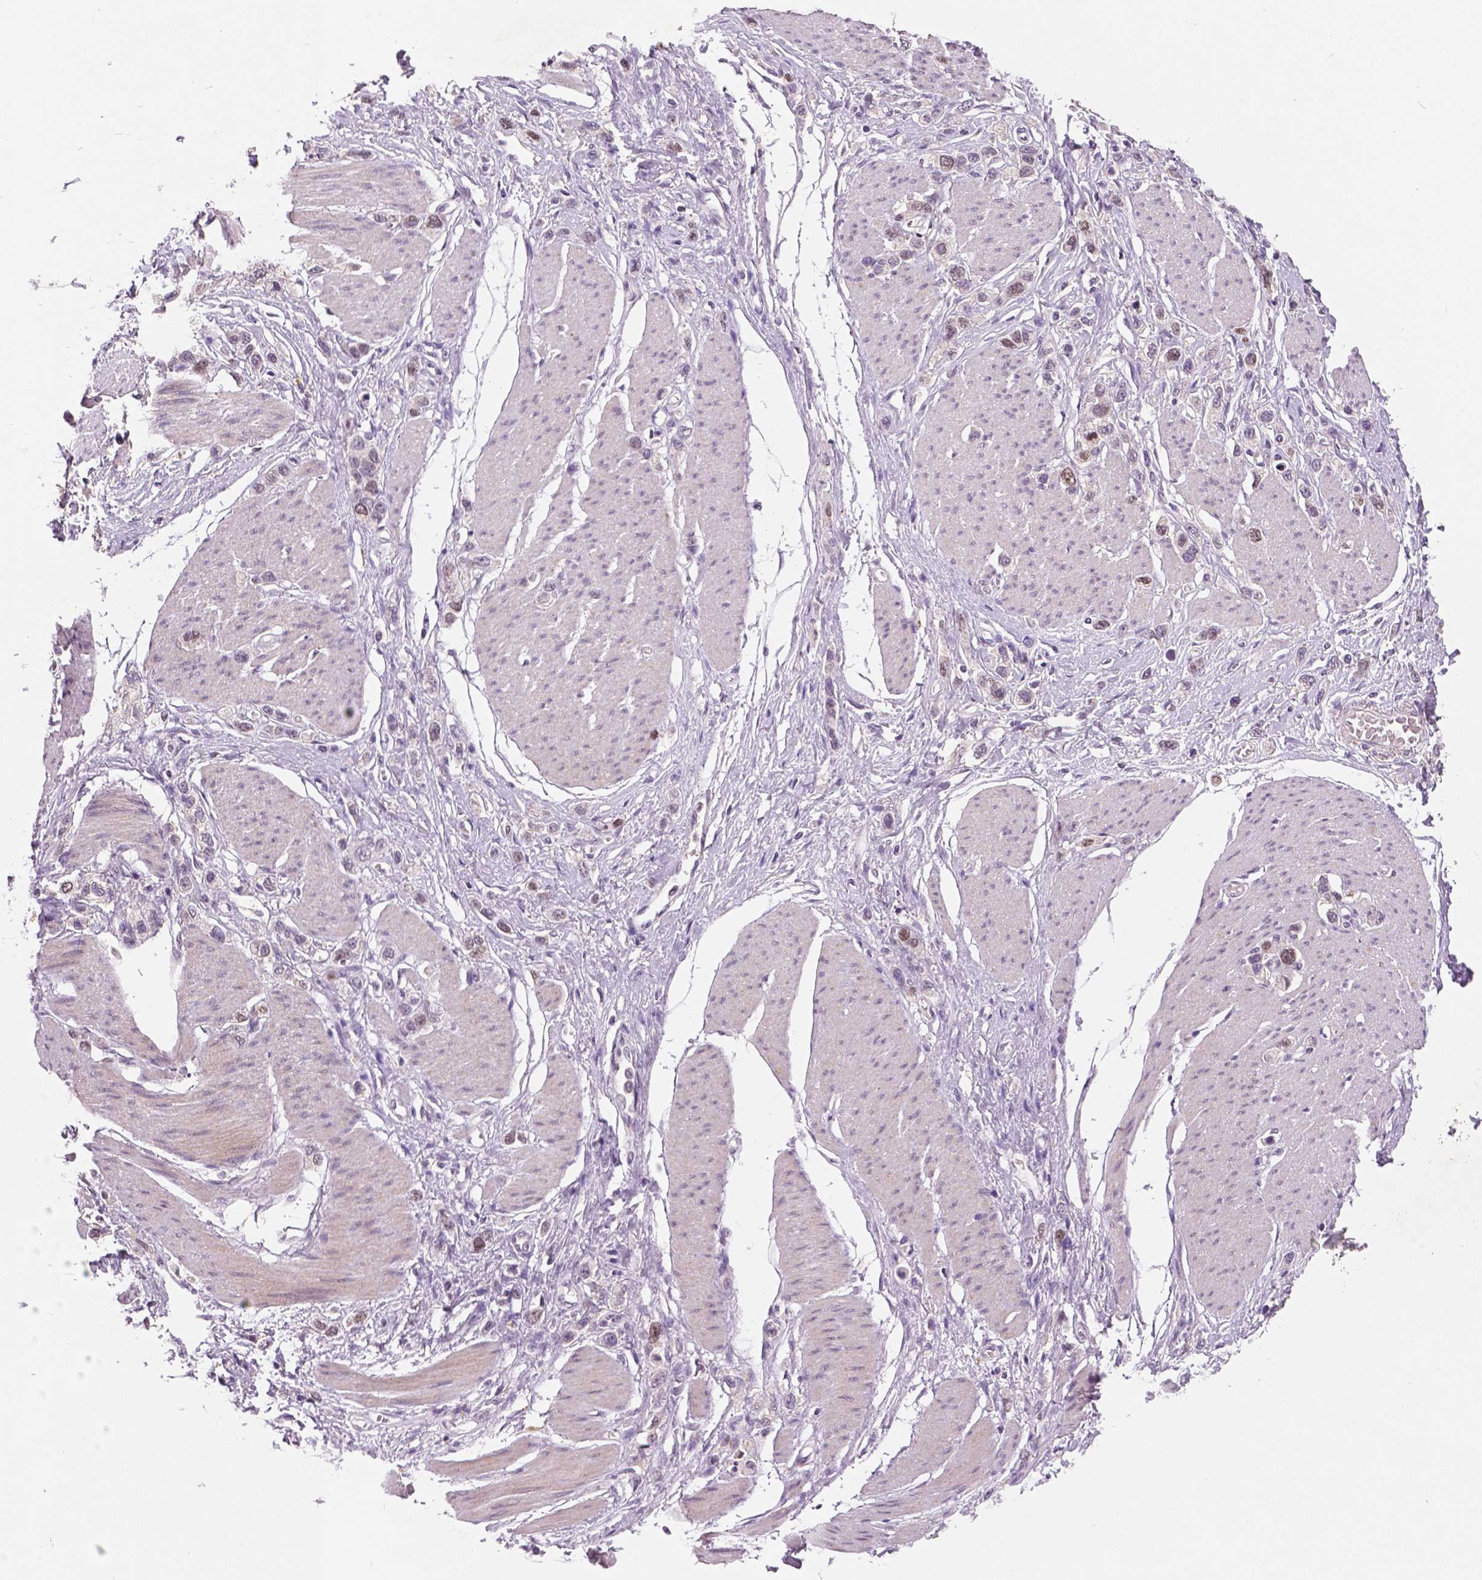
{"staining": {"intensity": "moderate", "quantity": "<25%", "location": "nuclear"}, "tissue": "stomach cancer", "cell_type": "Tumor cells", "image_type": "cancer", "snomed": [{"axis": "morphology", "description": "Adenocarcinoma, NOS"}, {"axis": "topography", "description": "Stomach"}], "caption": "Human stomach cancer stained for a protein (brown) reveals moderate nuclear positive expression in approximately <25% of tumor cells.", "gene": "MKI67", "patient": {"sex": "female", "age": 65}}